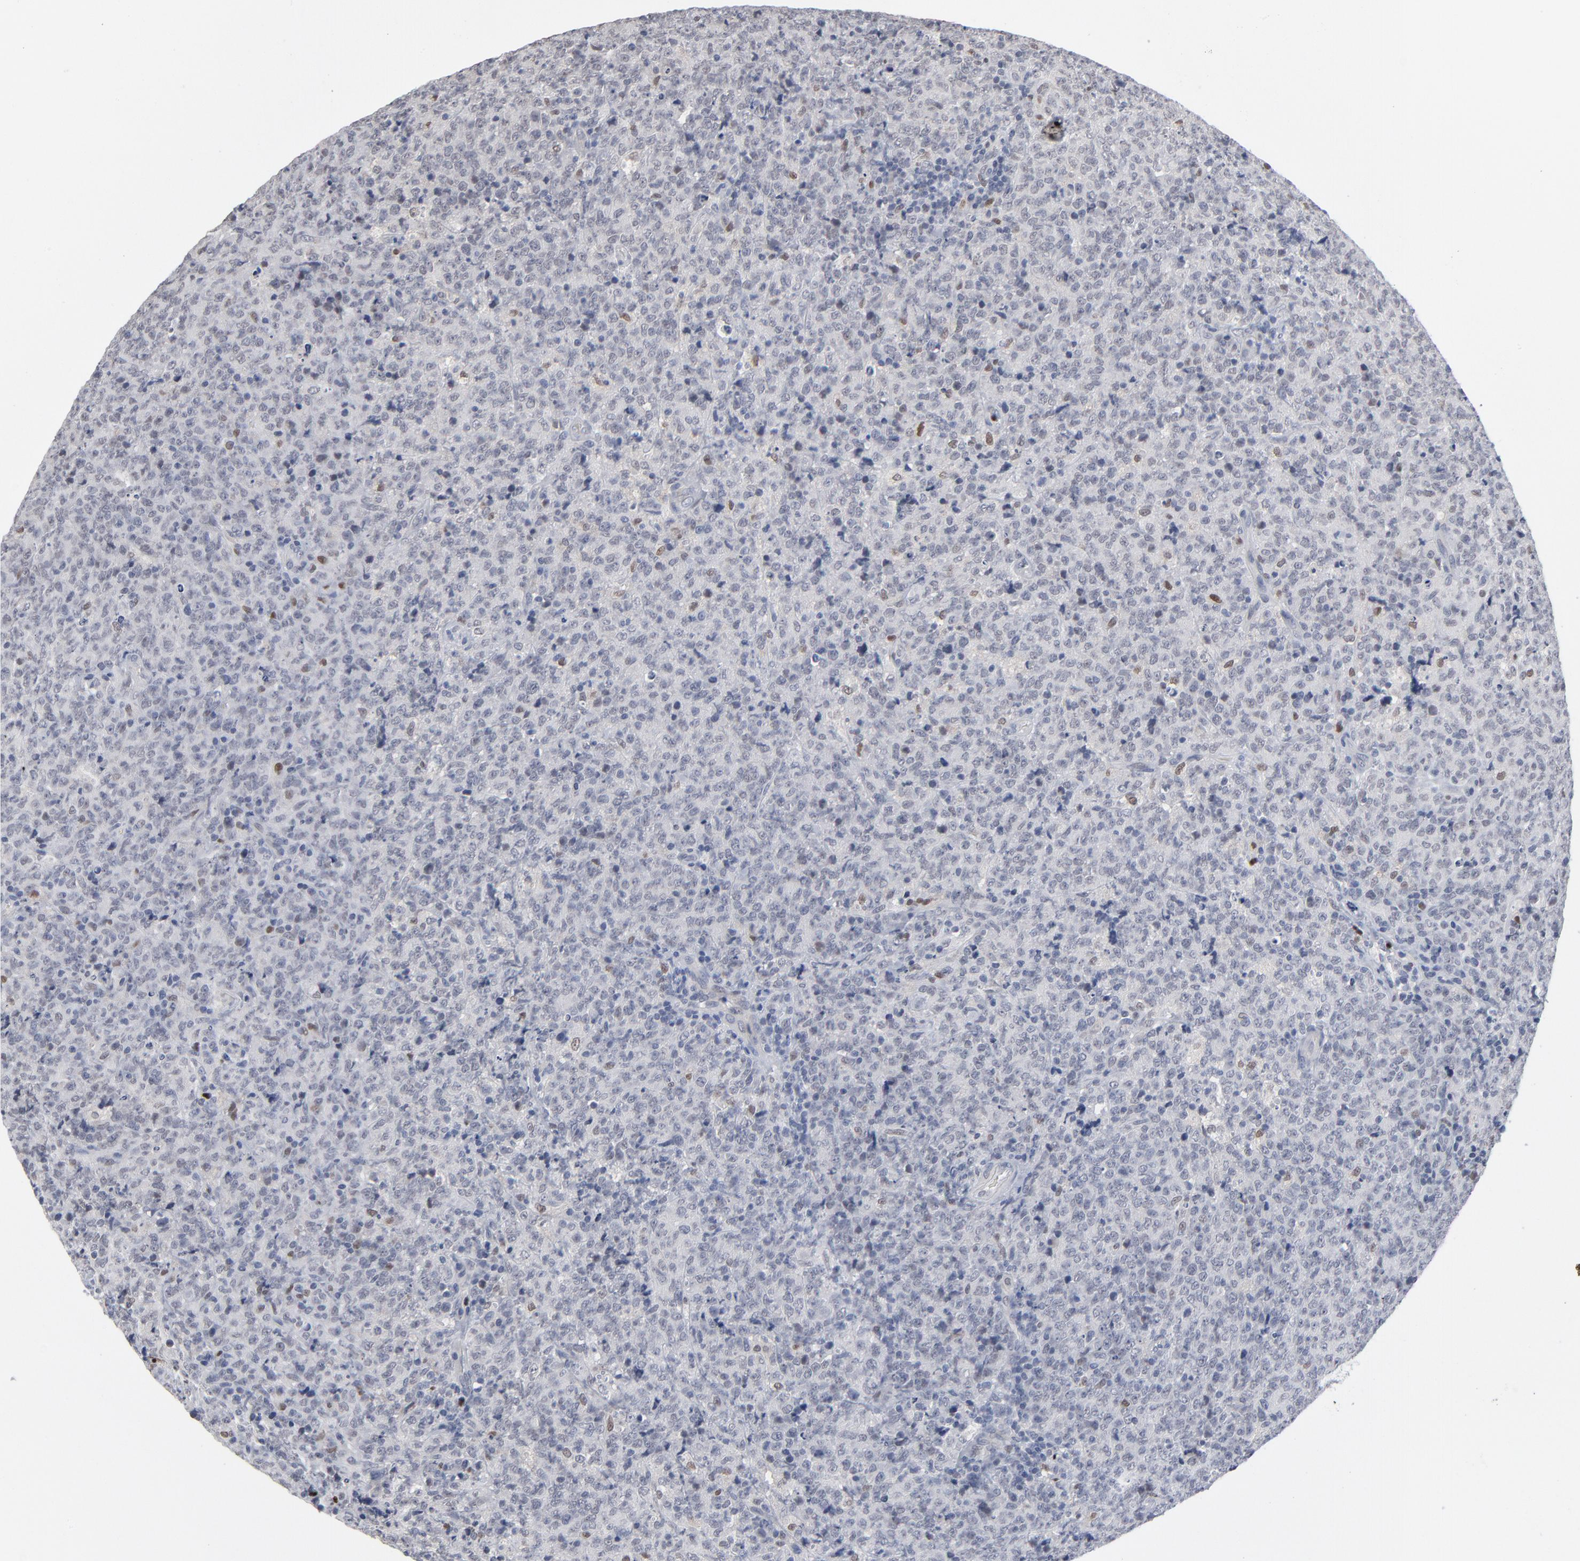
{"staining": {"intensity": "negative", "quantity": "none", "location": "none"}, "tissue": "lymphoma", "cell_type": "Tumor cells", "image_type": "cancer", "snomed": [{"axis": "morphology", "description": "Malignant lymphoma, non-Hodgkin's type, High grade"}, {"axis": "topography", "description": "Tonsil"}], "caption": "Micrograph shows no significant protein staining in tumor cells of malignant lymphoma, non-Hodgkin's type (high-grade).", "gene": "FOXN2", "patient": {"sex": "female", "age": 36}}